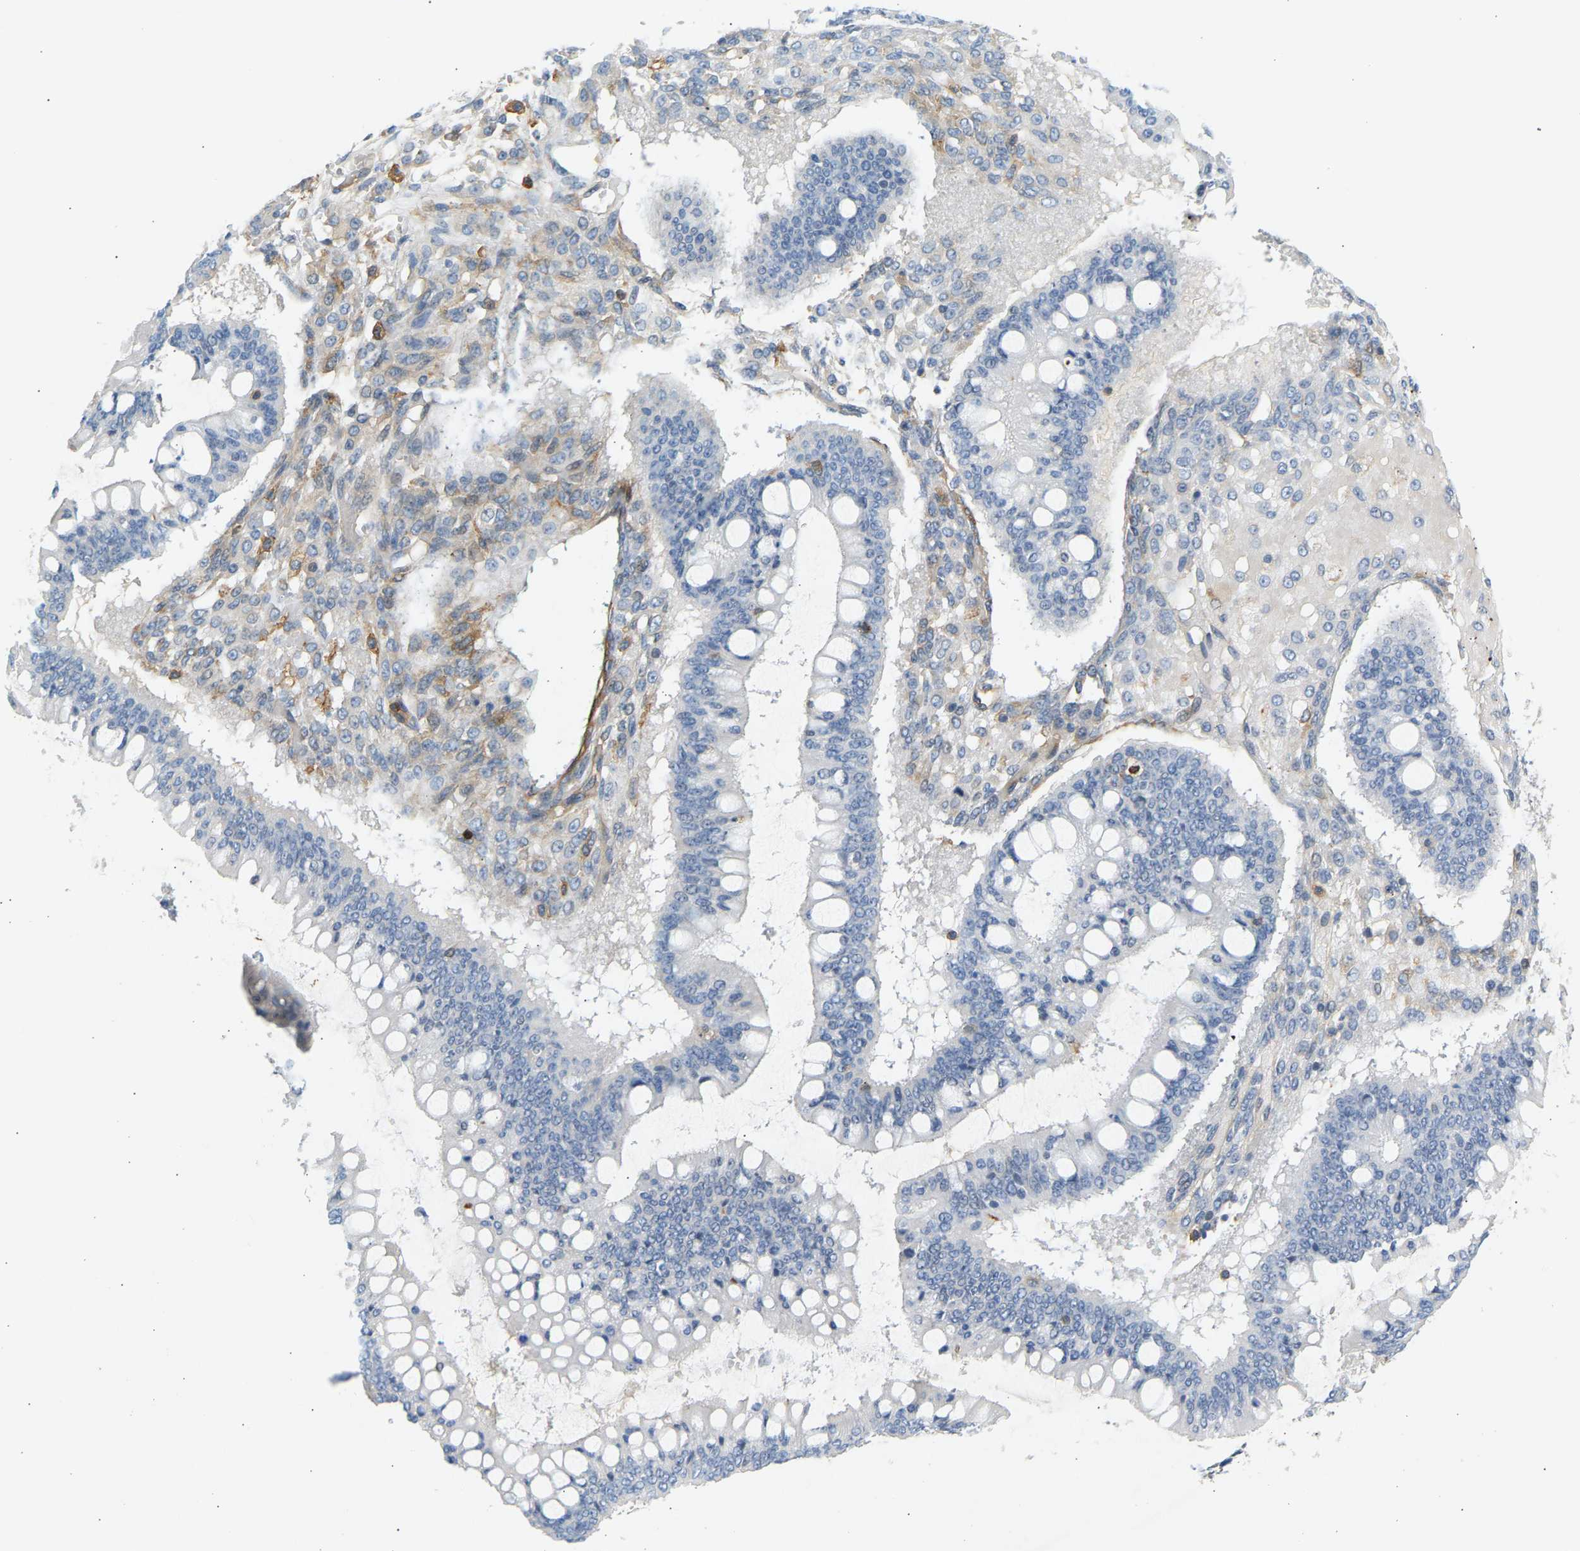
{"staining": {"intensity": "negative", "quantity": "none", "location": "none"}, "tissue": "ovarian cancer", "cell_type": "Tumor cells", "image_type": "cancer", "snomed": [{"axis": "morphology", "description": "Cystadenocarcinoma, mucinous, NOS"}, {"axis": "topography", "description": "Ovary"}], "caption": "The micrograph shows no significant expression in tumor cells of ovarian mucinous cystadenocarcinoma.", "gene": "FNBP1", "patient": {"sex": "female", "age": 73}}